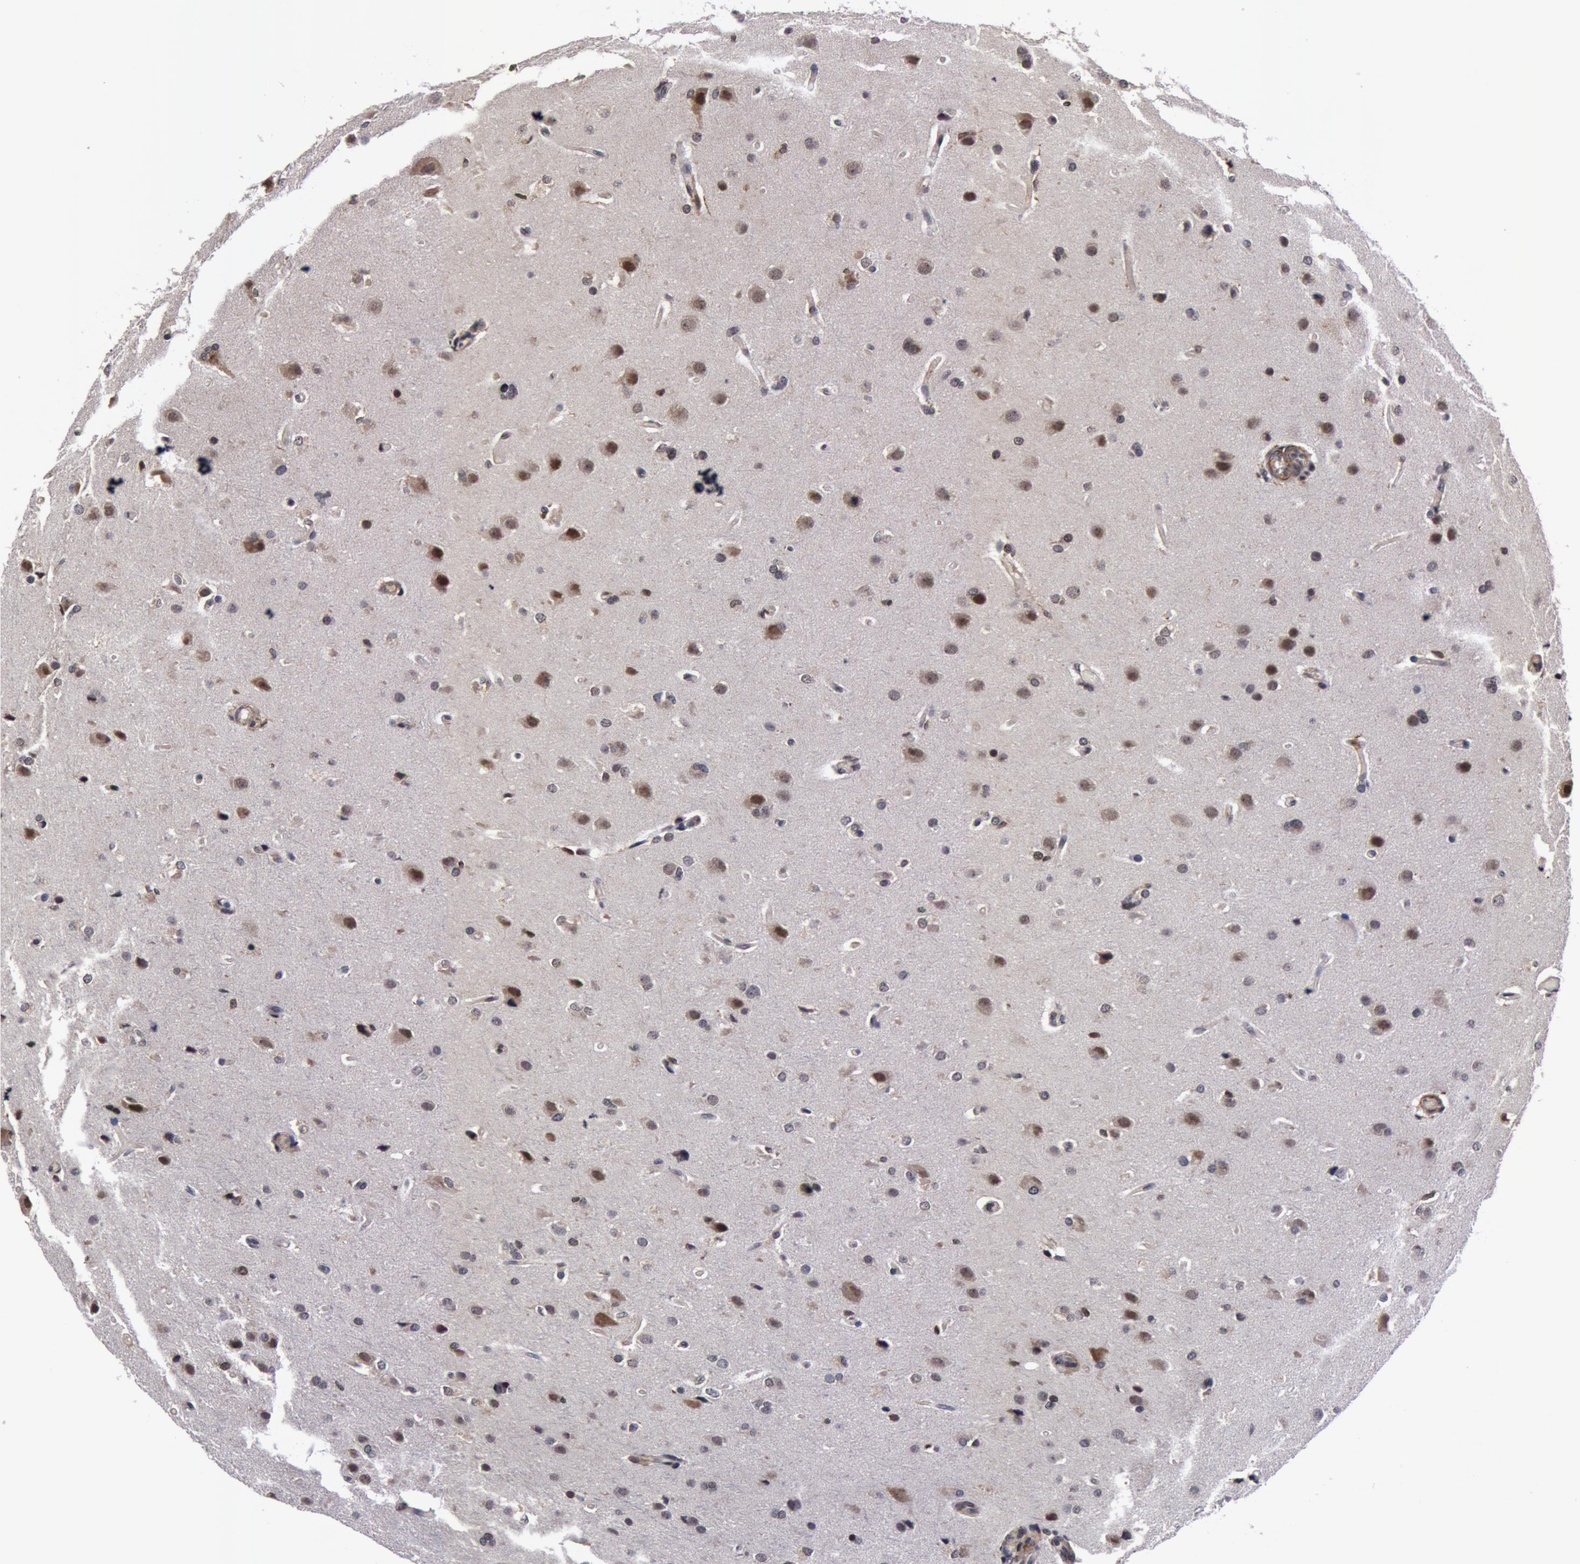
{"staining": {"intensity": "weak", "quantity": "25%-75%", "location": "nuclear"}, "tissue": "glioma", "cell_type": "Tumor cells", "image_type": "cancer", "snomed": [{"axis": "morphology", "description": "Glioma, malignant, High grade"}, {"axis": "topography", "description": "Brain"}], "caption": "Malignant glioma (high-grade) stained with a brown dye exhibits weak nuclear positive staining in about 25%-75% of tumor cells.", "gene": "ZNF350", "patient": {"sex": "male", "age": 68}}